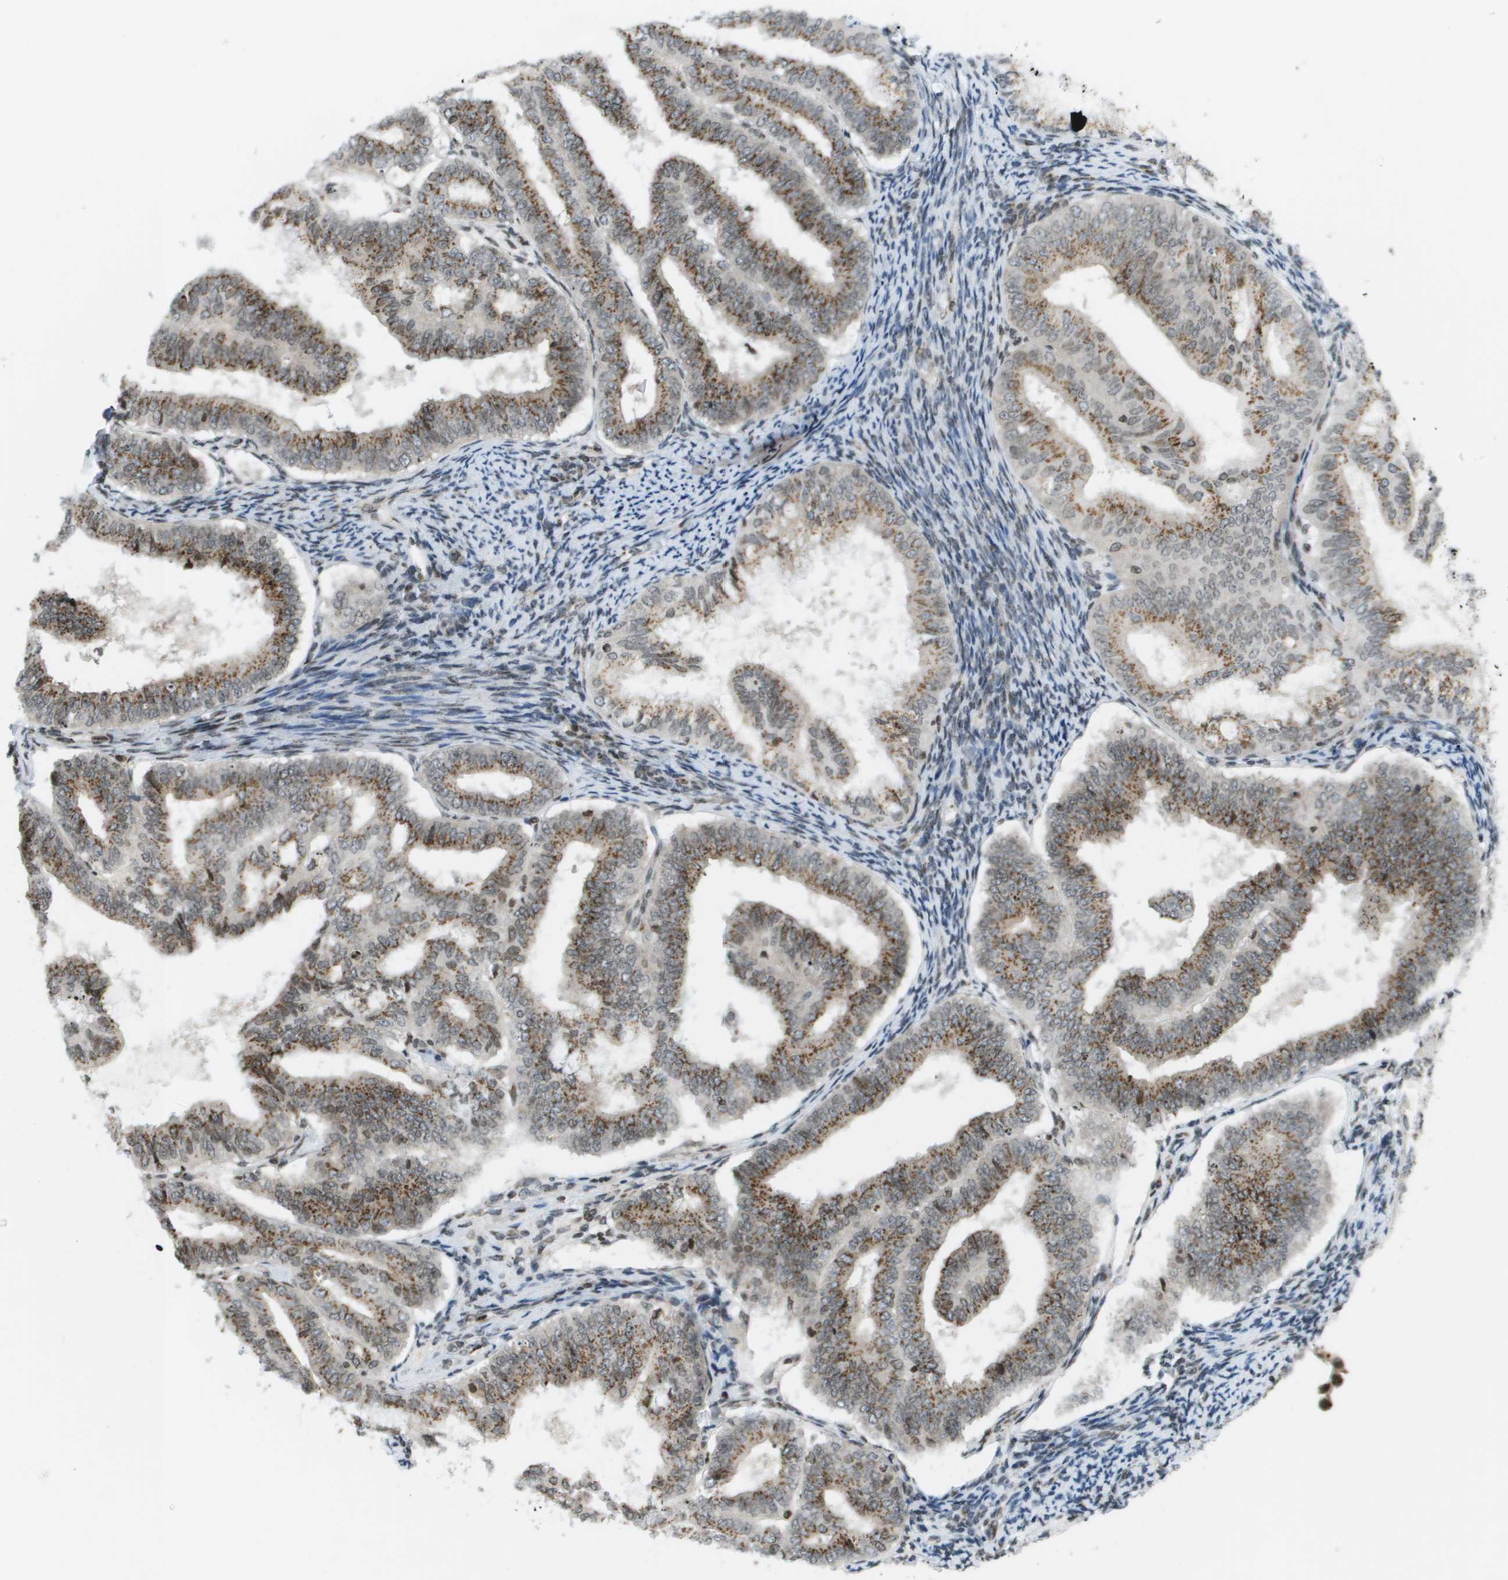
{"staining": {"intensity": "moderate", "quantity": ">75%", "location": "cytoplasmic/membranous"}, "tissue": "endometrial cancer", "cell_type": "Tumor cells", "image_type": "cancer", "snomed": [{"axis": "morphology", "description": "Adenocarcinoma, NOS"}, {"axis": "topography", "description": "Endometrium"}], "caption": "A brown stain labels moderate cytoplasmic/membranous positivity of a protein in human endometrial adenocarcinoma tumor cells.", "gene": "EVC", "patient": {"sex": "female", "age": 63}}